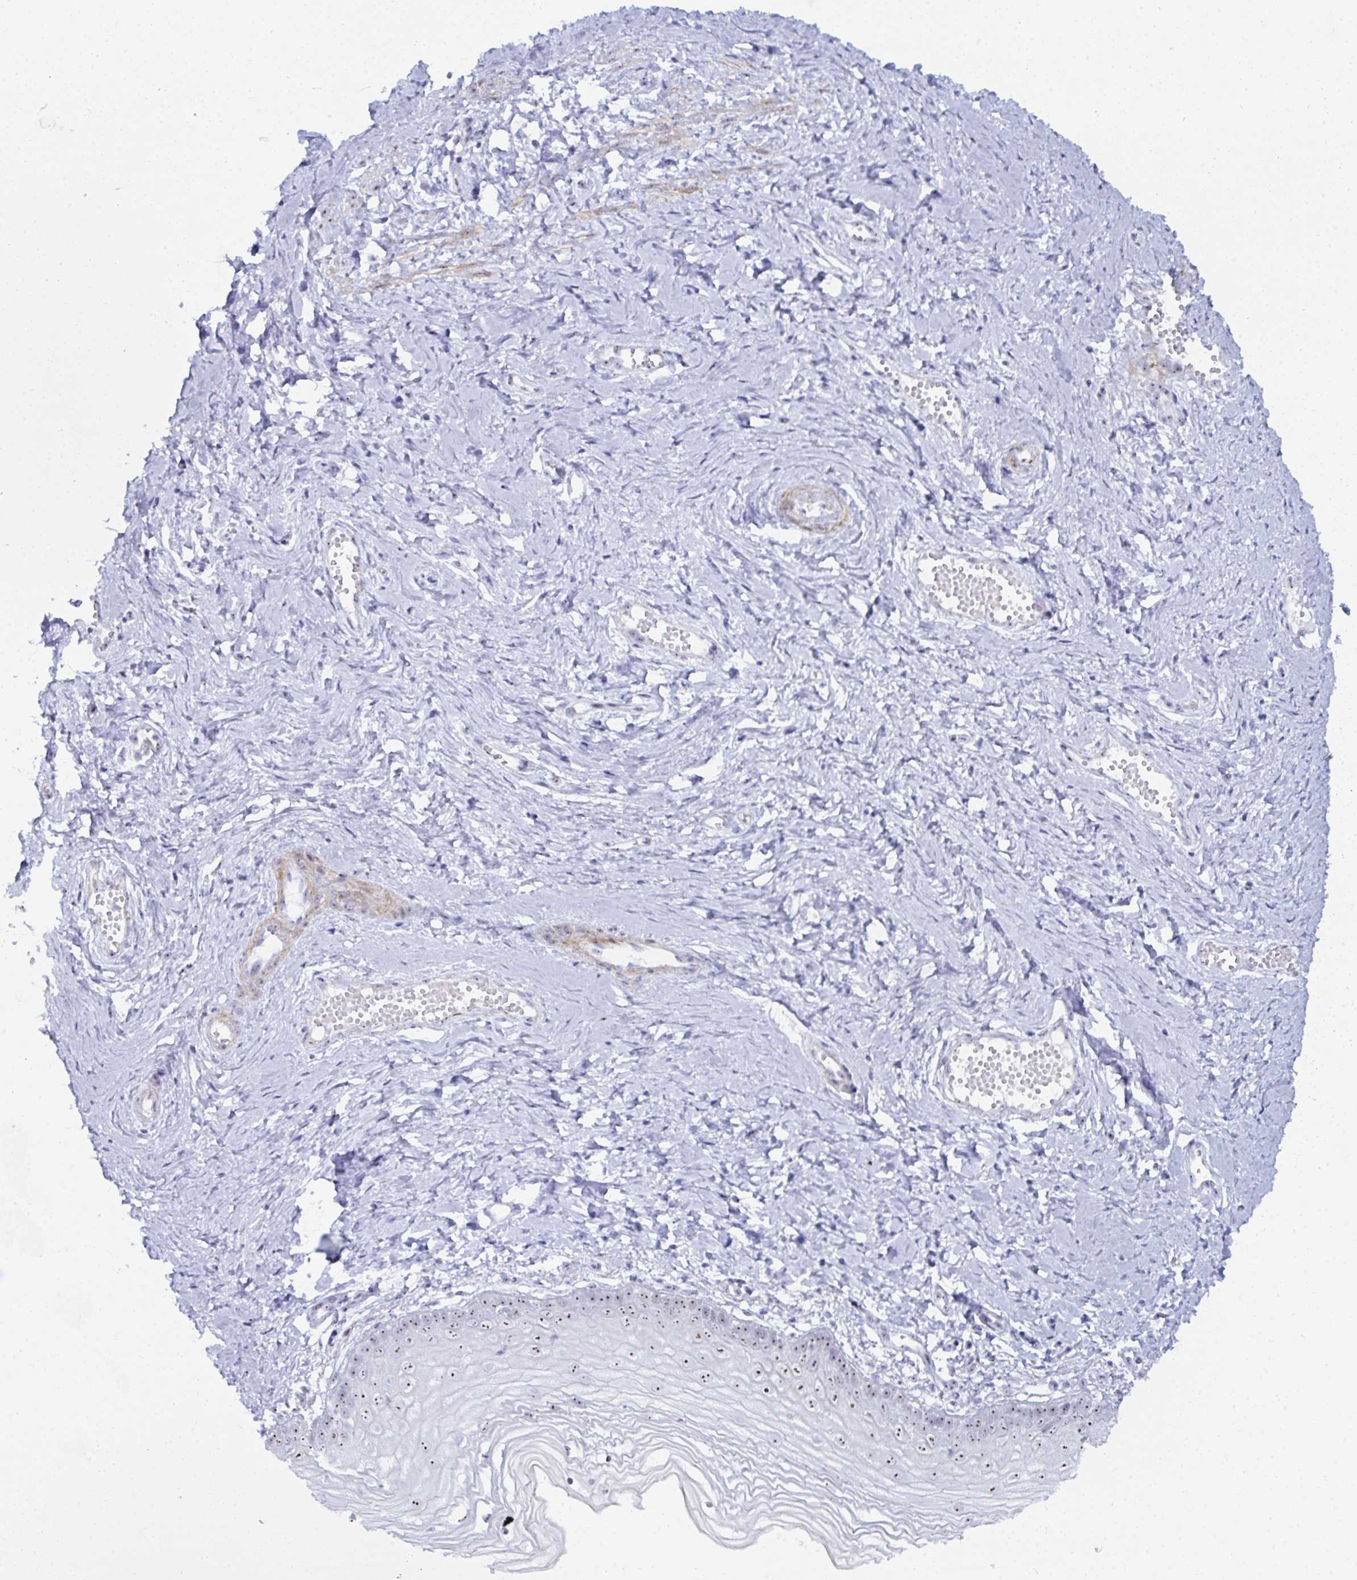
{"staining": {"intensity": "moderate", "quantity": ">75%", "location": "nuclear"}, "tissue": "vagina", "cell_type": "Squamous epithelial cells", "image_type": "normal", "snomed": [{"axis": "morphology", "description": "Normal tissue, NOS"}, {"axis": "topography", "description": "Vagina"}], "caption": "A micrograph of vagina stained for a protein demonstrates moderate nuclear brown staining in squamous epithelial cells. The staining is performed using DAB (3,3'-diaminobenzidine) brown chromogen to label protein expression. The nuclei are counter-stained blue using hematoxylin.", "gene": "NOP10", "patient": {"sex": "female", "age": 38}}